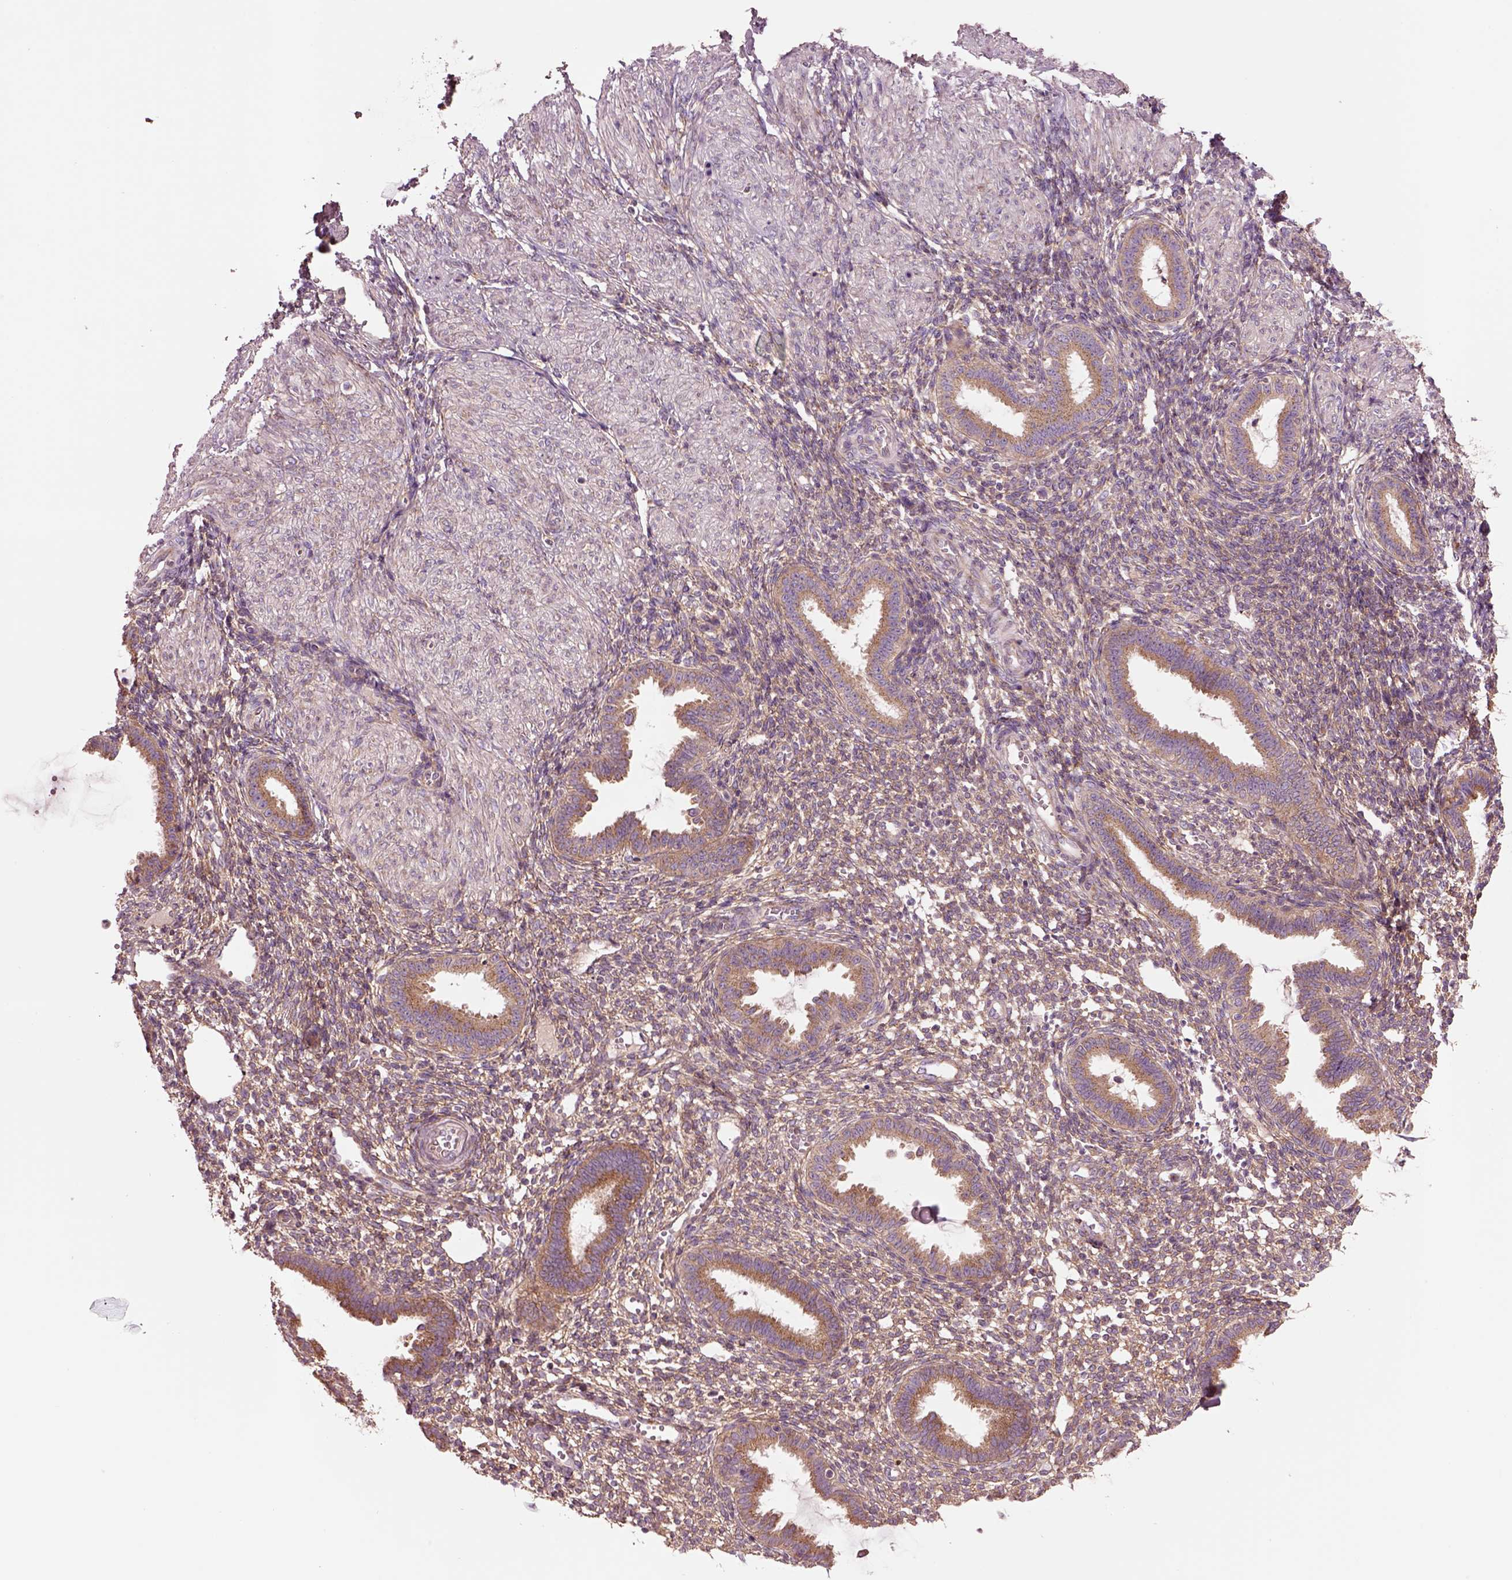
{"staining": {"intensity": "weak", "quantity": ">75%", "location": "cytoplasmic/membranous"}, "tissue": "endometrium", "cell_type": "Cells in endometrial stroma", "image_type": "normal", "snomed": [{"axis": "morphology", "description": "Normal tissue, NOS"}, {"axis": "topography", "description": "Endometrium"}], "caption": "Weak cytoplasmic/membranous staining for a protein is present in about >75% of cells in endometrial stroma of unremarkable endometrium using immunohistochemistry.", "gene": "SEC23A", "patient": {"sex": "female", "age": 36}}